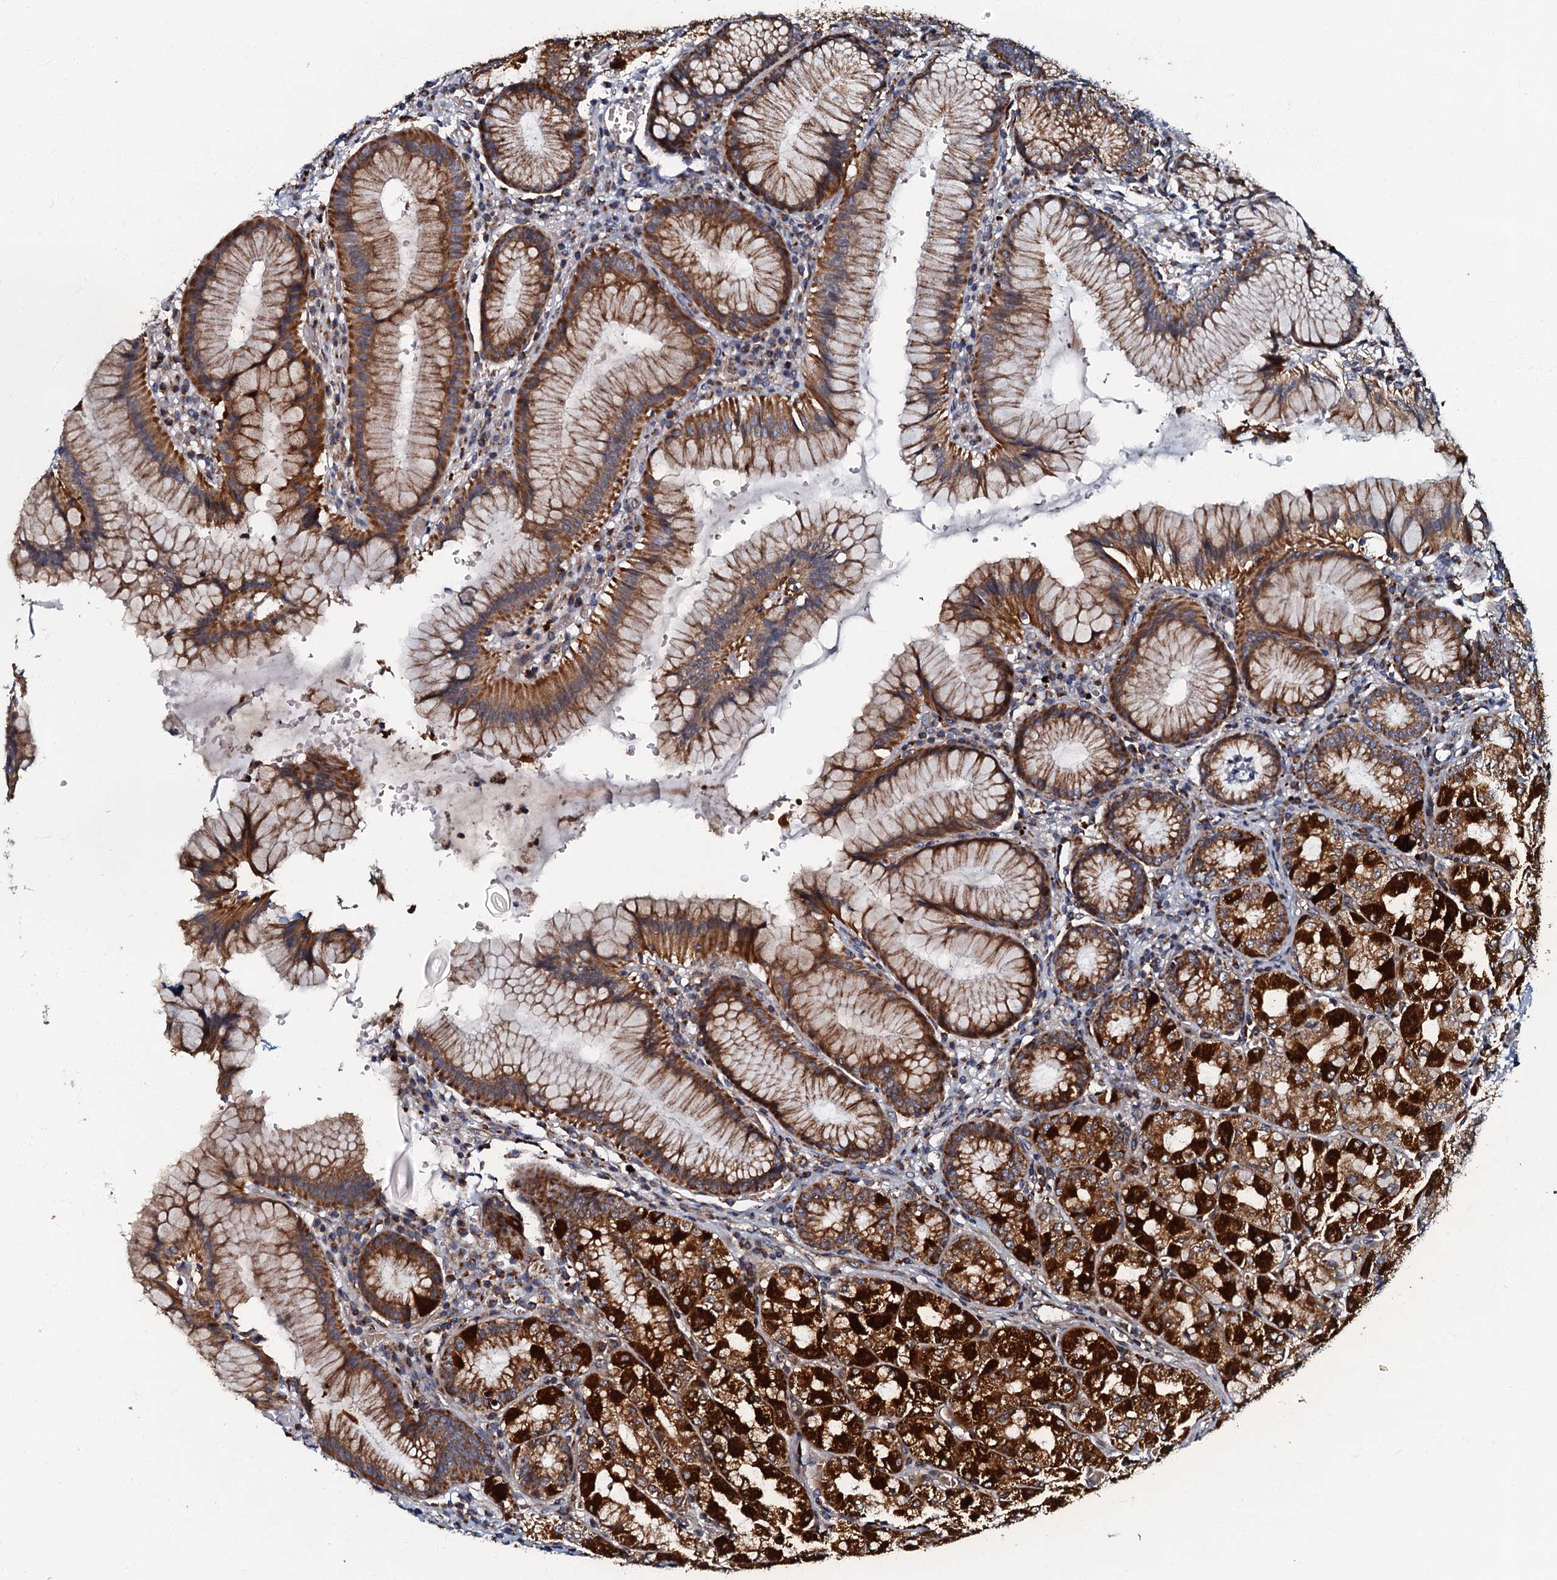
{"staining": {"intensity": "strong", "quantity": ">75%", "location": "cytoplasmic/membranous"}, "tissue": "stomach", "cell_type": "Glandular cells", "image_type": "normal", "snomed": [{"axis": "morphology", "description": "Normal tissue, NOS"}, {"axis": "topography", "description": "Stomach"}], "caption": "Normal stomach demonstrates strong cytoplasmic/membranous positivity in approximately >75% of glandular cells, visualized by immunohistochemistry.", "gene": "NDUFA12", "patient": {"sex": "male", "age": 55}}